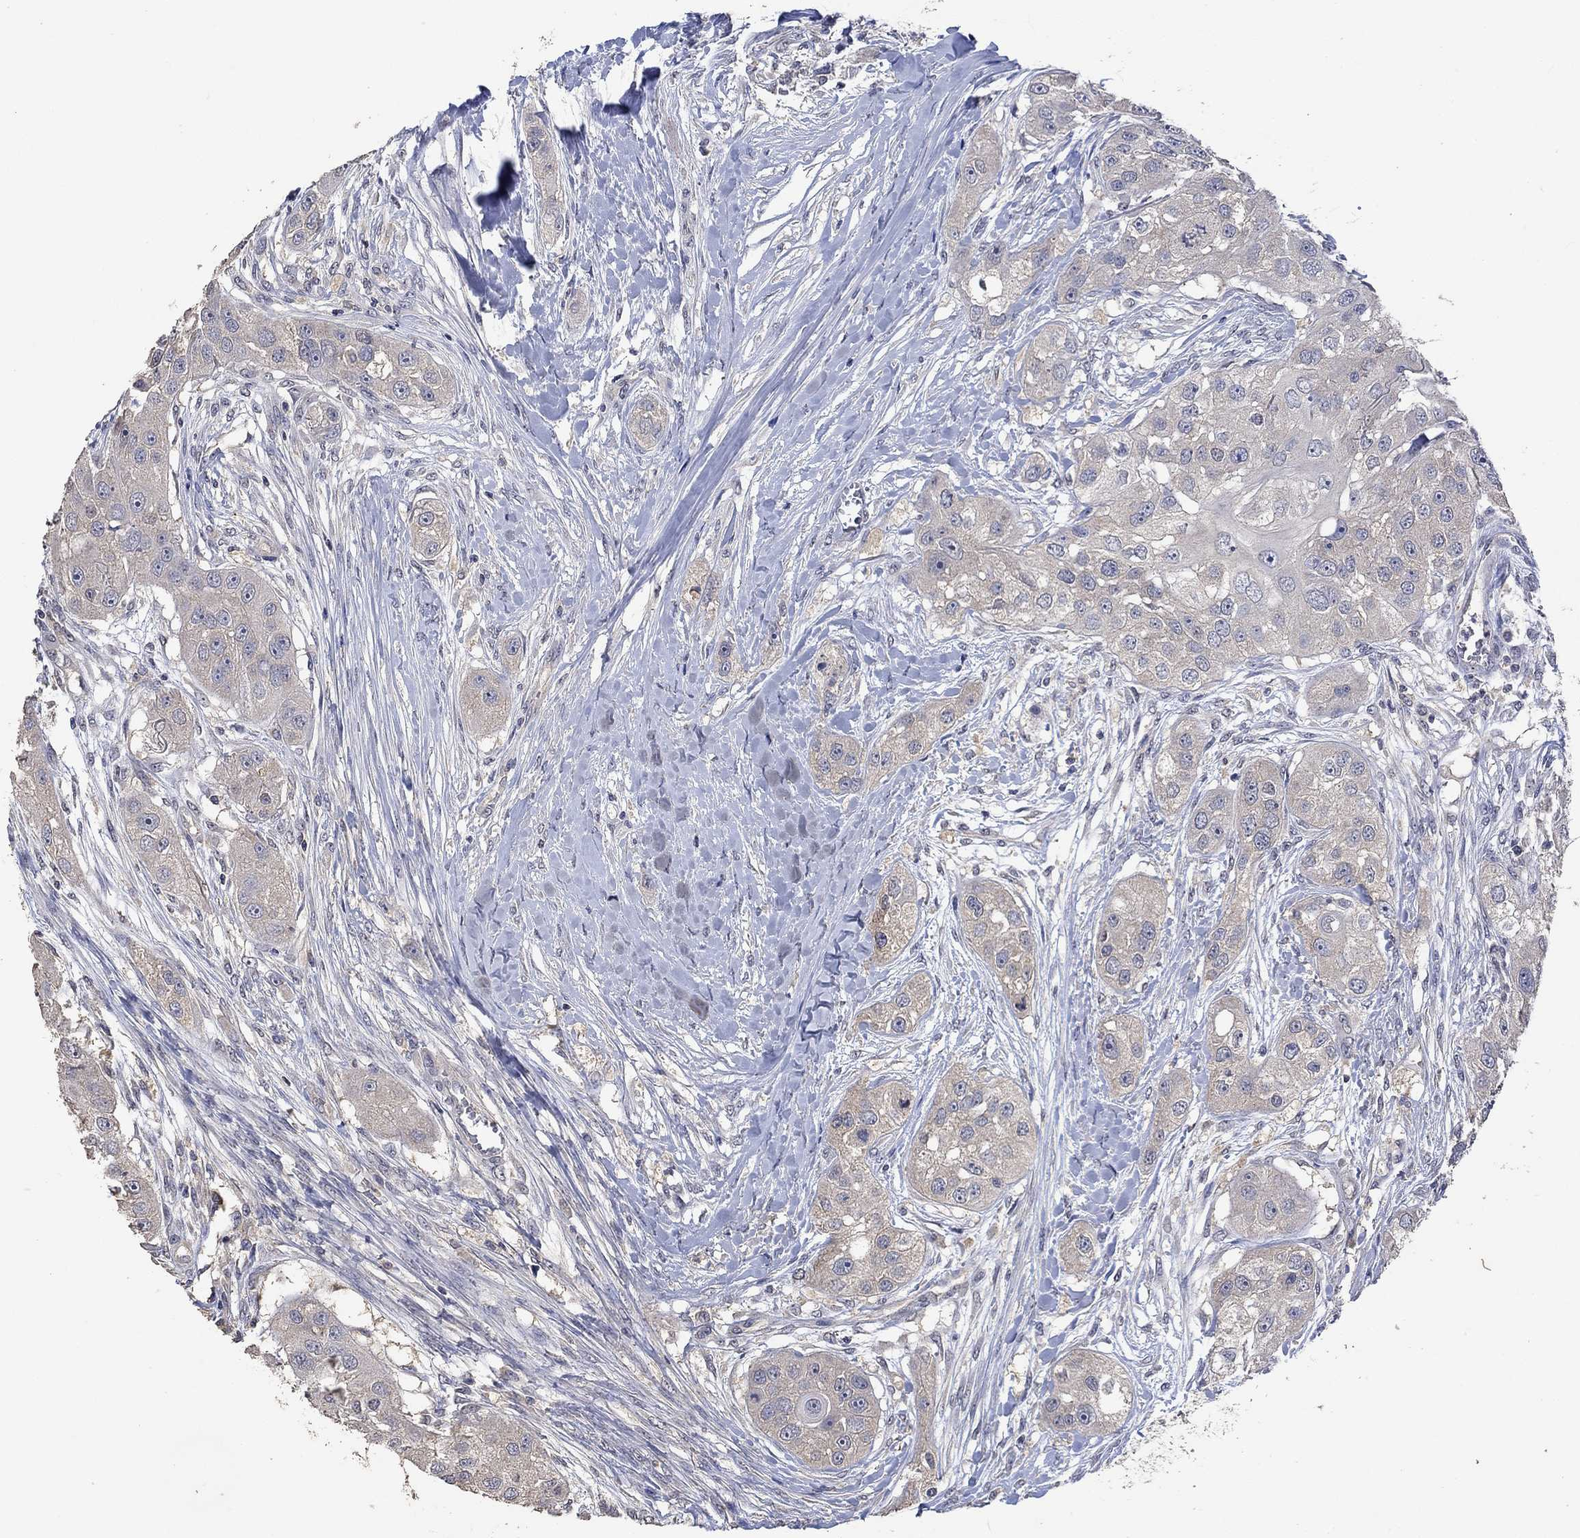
{"staining": {"intensity": "negative", "quantity": "none", "location": "none"}, "tissue": "head and neck cancer", "cell_type": "Tumor cells", "image_type": "cancer", "snomed": [{"axis": "morphology", "description": "Normal tissue, NOS"}, {"axis": "morphology", "description": "Squamous cell carcinoma, NOS"}, {"axis": "topography", "description": "Skeletal muscle"}, {"axis": "topography", "description": "Head-Neck"}], "caption": "High power microscopy micrograph of an immunohistochemistry image of head and neck cancer, revealing no significant positivity in tumor cells. (Stains: DAB (3,3'-diaminobenzidine) immunohistochemistry (IHC) with hematoxylin counter stain, Microscopy: brightfield microscopy at high magnification).", "gene": "PTPN20", "patient": {"sex": "male", "age": 51}}